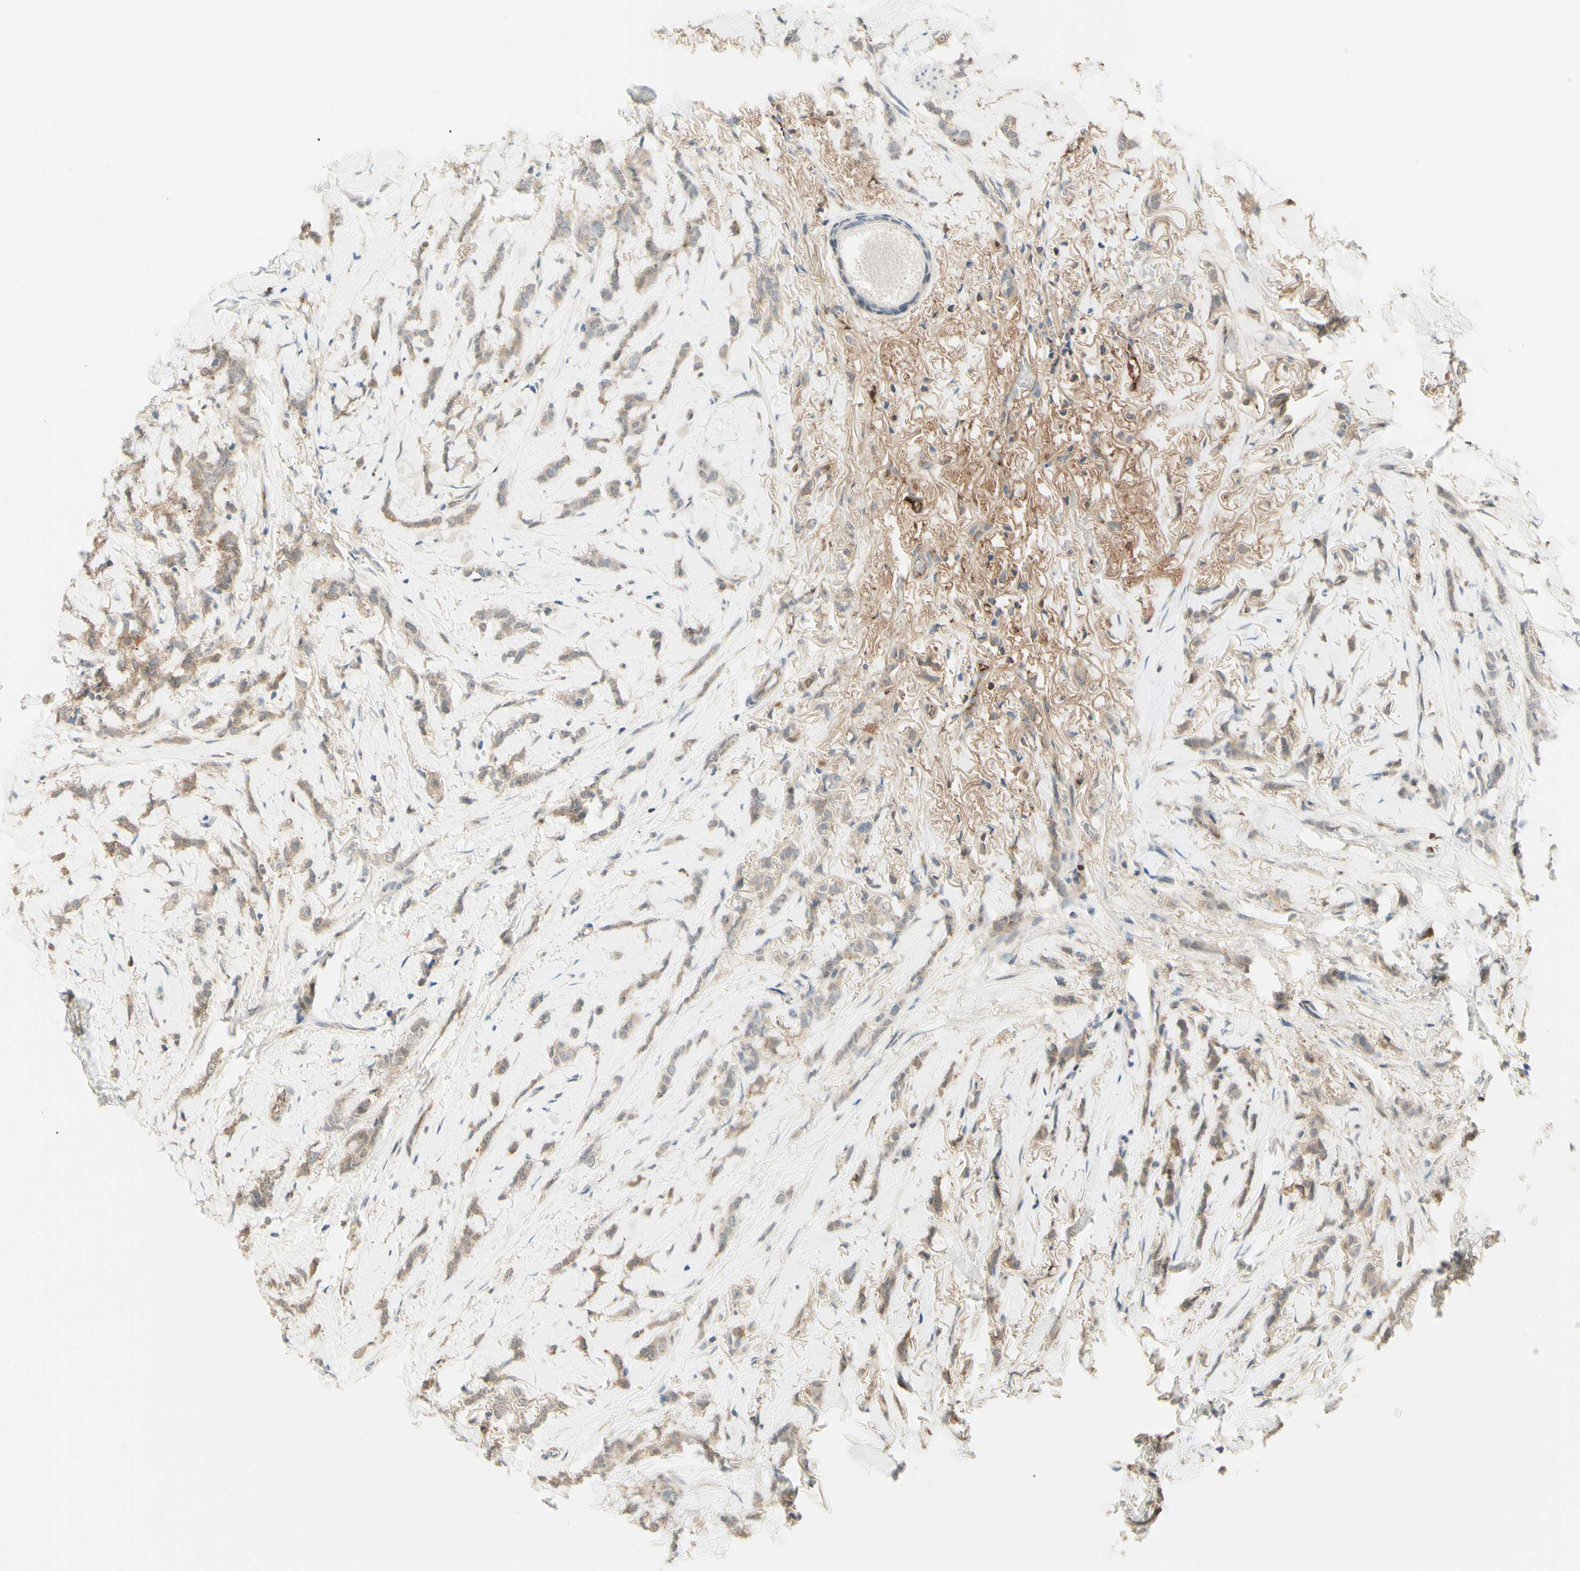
{"staining": {"intensity": "moderate", "quantity": ">75%", "location": "cytoplasmic/membranous"}, "tissue": "breast cancer", "cell_type": "Tumor cells", "image_type": "cancer", "snomed": [{"axis": "morphology", "description": "Lobular carcinoma"}, {"axis": "topography", "description": "Skin"}, {"axis": "topography", "description": "Breast"}], "caption": "A micrograph showing moderate cytoplasmic/membranous expression in about >75% of tumor cells in breast cancer (lobular carcinoma), as visualized by brown immunohistochemical staining.", "gene": "ANGPT2", "patient": {"sex": "female", "age": 46}}